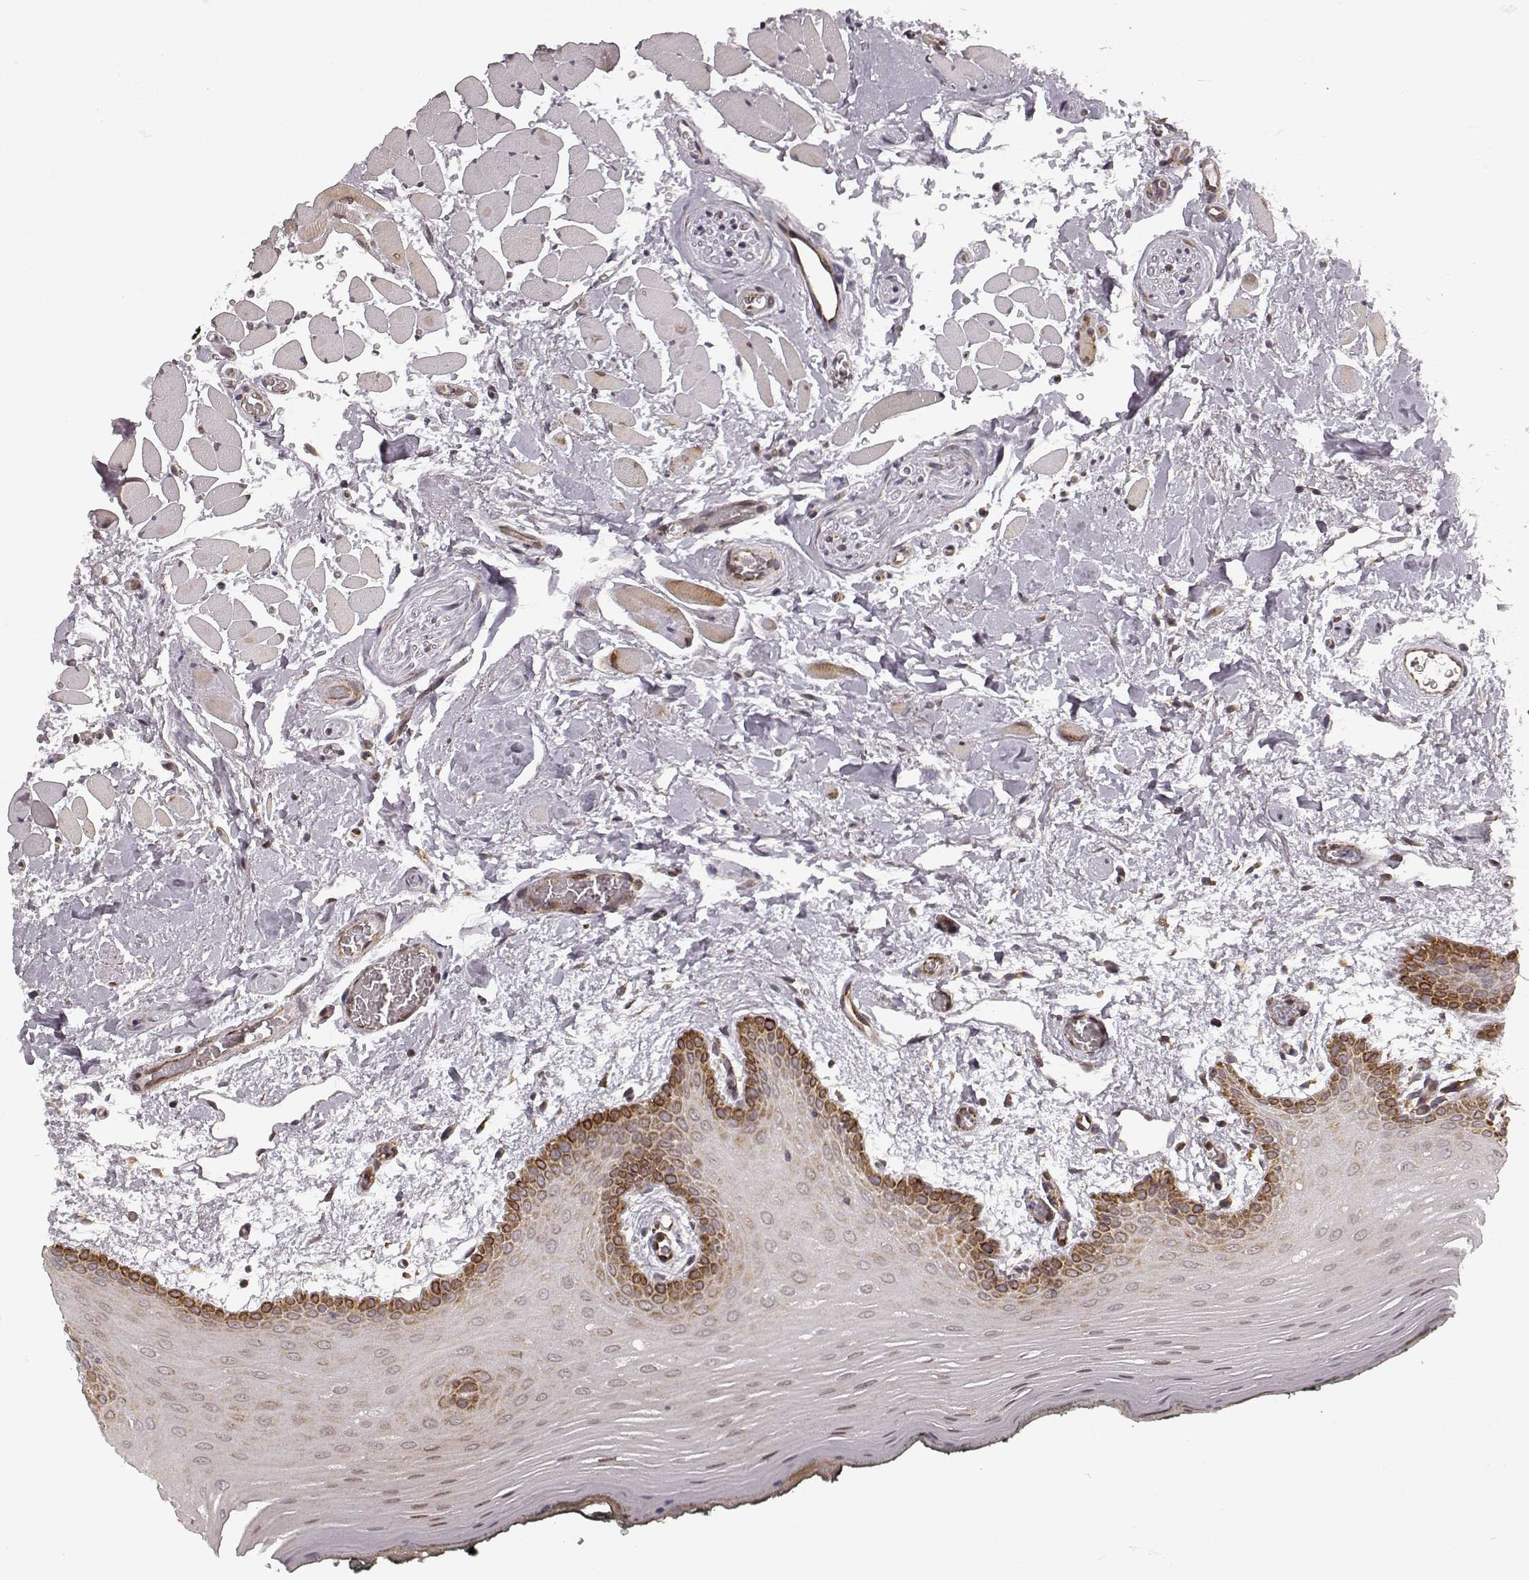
{"staining": {"intensity": "strong", "quantity": "<25%", "location": "cytoplasmic/membranous"}, "tissue": "oral mucosa", "cell_type": "Squamous epithelial cells", "image_type": "normal", "snomed": [{"axis": "morphology", "description": "Normal tissue, NOS"}, {"axis": "topography", "description": "Oral tissue"}, {"axis": "topography", "description": "Head-Neck"}], "caption": "This photomicrograph exhibits IHC staining of benign oral mucosa, with medium strong cytoplasmic/membranous expression in approximately <25% of squamous epithelial cells.", "gene": "TMEM14A", "patient": {"sex": "male", "age": 65}}